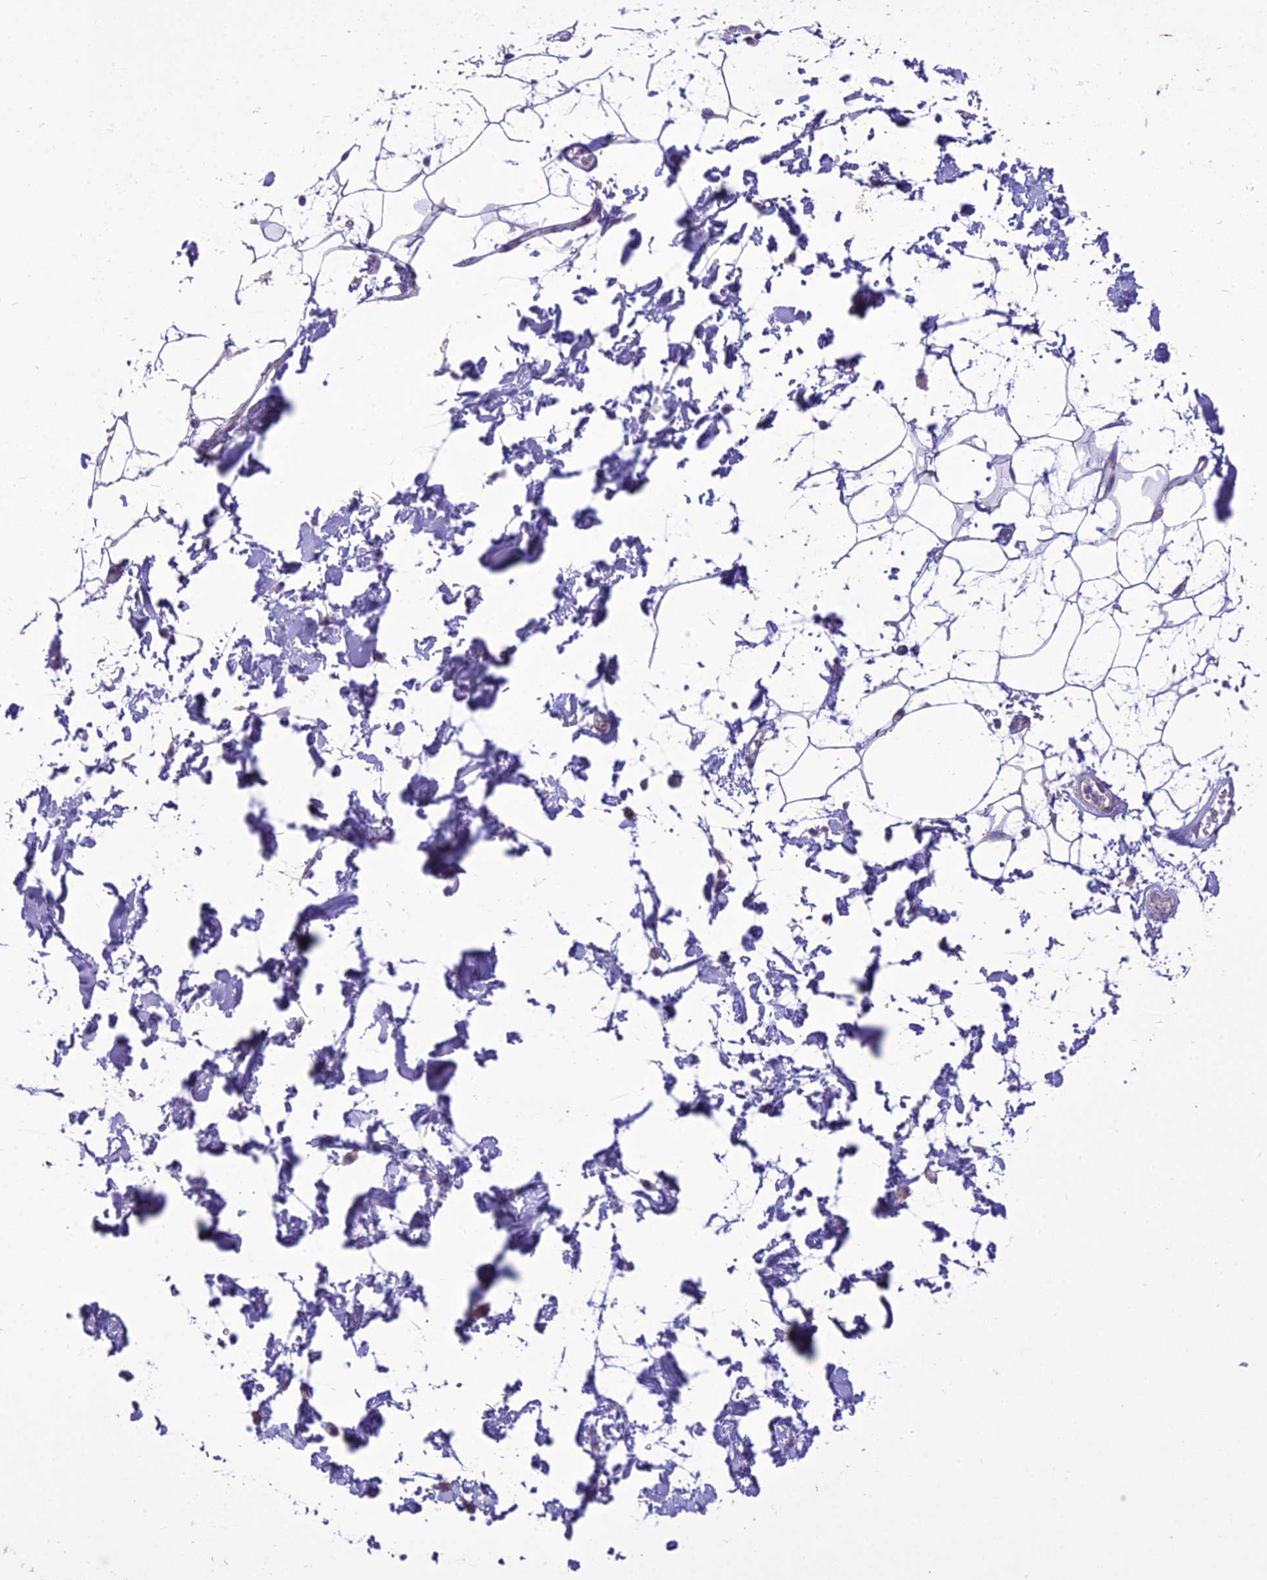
{"staining": {"intensity": "negative", "quantity": "none", "location": "none"}, "tissue": "adipose tissue", "cell_type": "Adipocytes", "image_type": "normal", "snomed": [{"axis": "morphology", "description": "Normal tissue, NOS"}, {"axis": "topography", "description": "Soft tissue"}], "caption": "High power microscopy histopathology image of an immunohistochemistry (IHC) micrograph of unremarkable adipose tissue, revealing no significant positivity in adipocytes.", "gene": "SCRT1", "patient": {"sex": "male", "age": 72}}